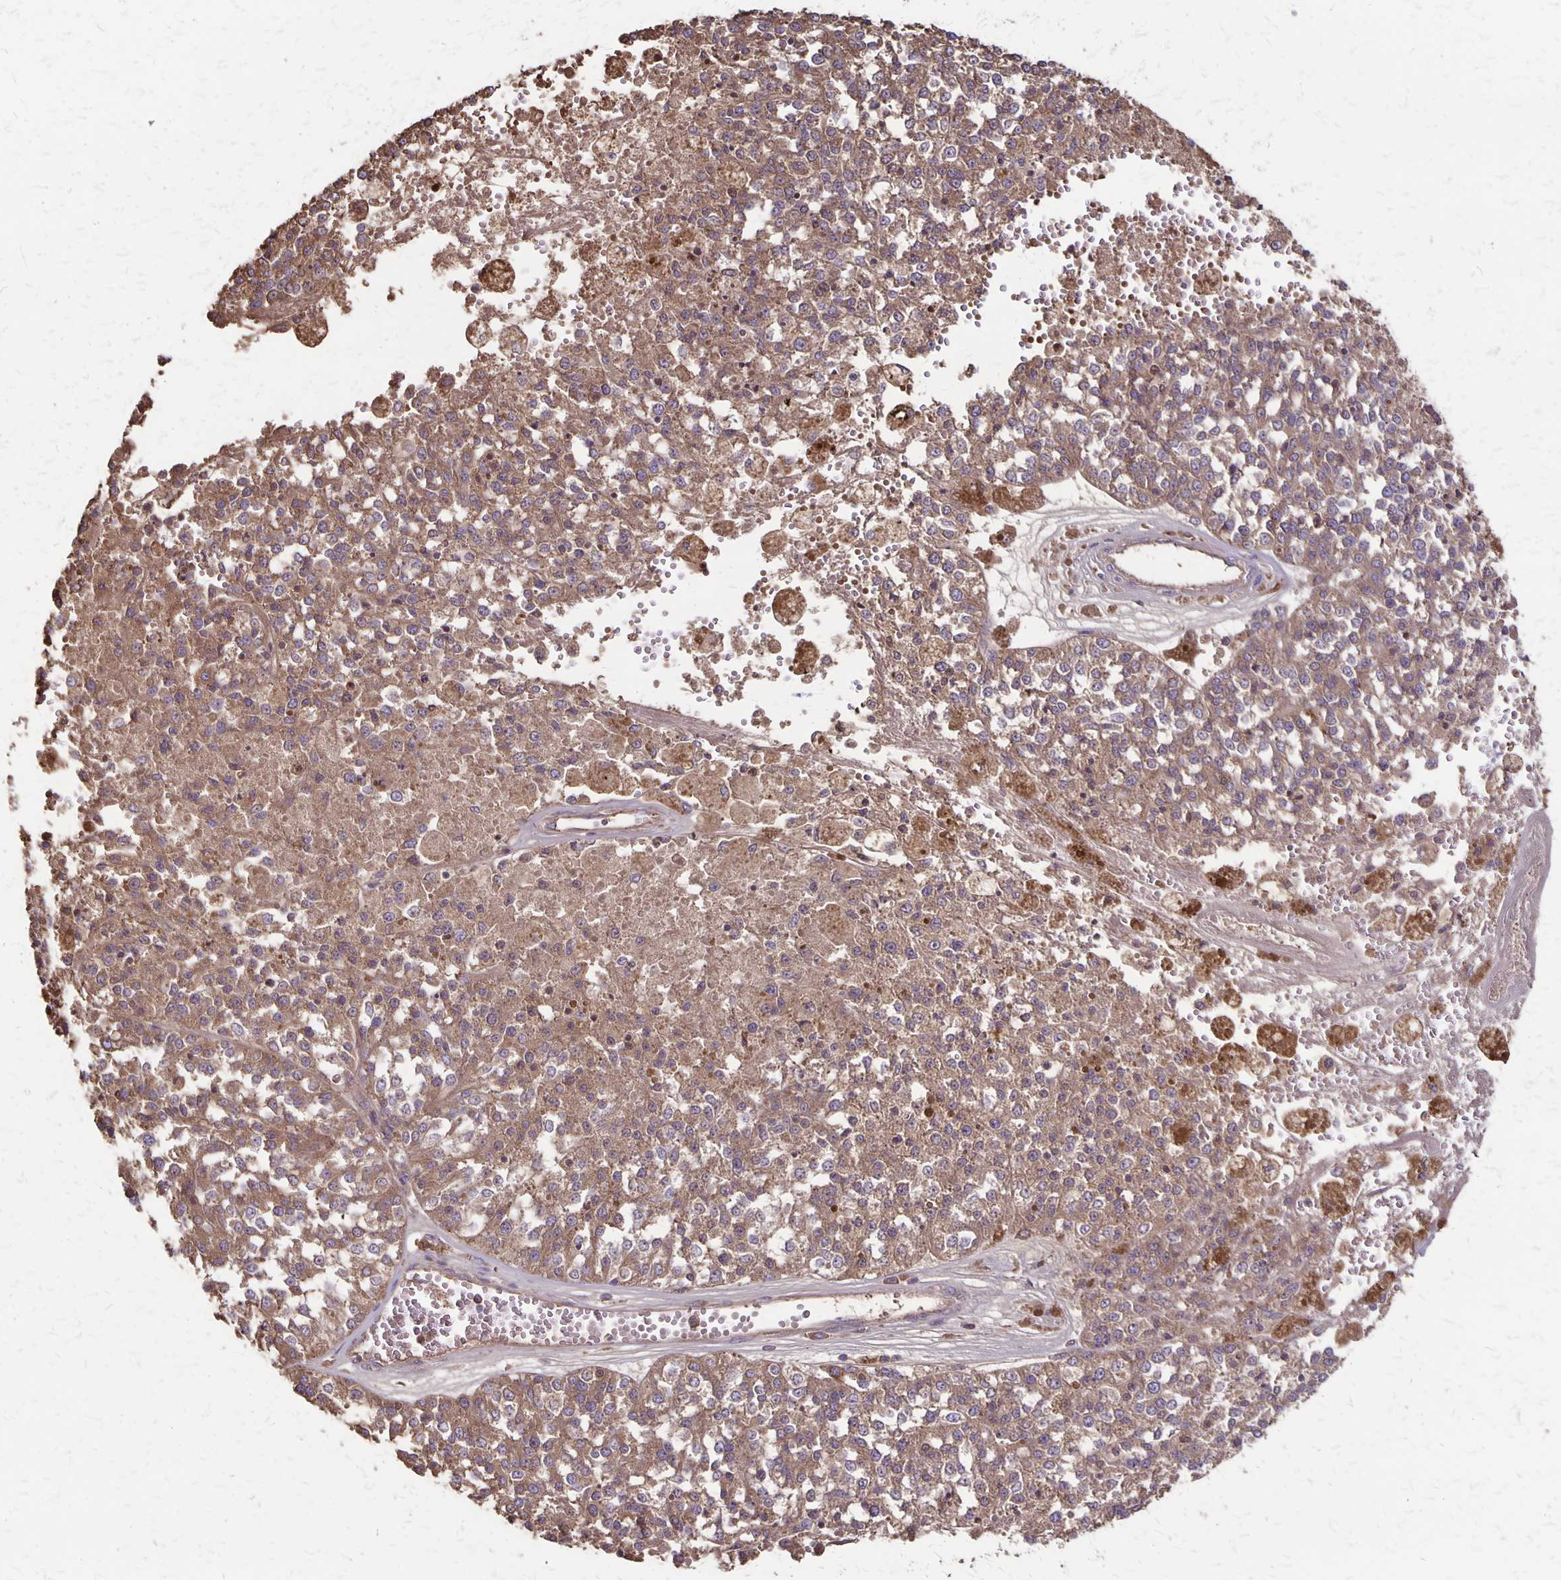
{"staining": {"intensity": "moderate", "quantity": ">75%", "location": "cytoplasmic/membranous"}, "tissue": "melanoma", "cell_type": "Tumor cells", "image_type": "cancer", "snomed": [{"axis": "morphology", "description": "Malignant melanoma, Metastatic site"}, {"axis": "topography", "description": "Lymph node"}], "caption": "This micrograph reveals immunohistochemistry (IHC) staining of malignant melanoma (metastatic site), with medium moderate cytoplasmic/membranous staining in approximately >75% of tumor cells.", "gene": "PROM2", "patient": {"sex": "female", "age": 64}}